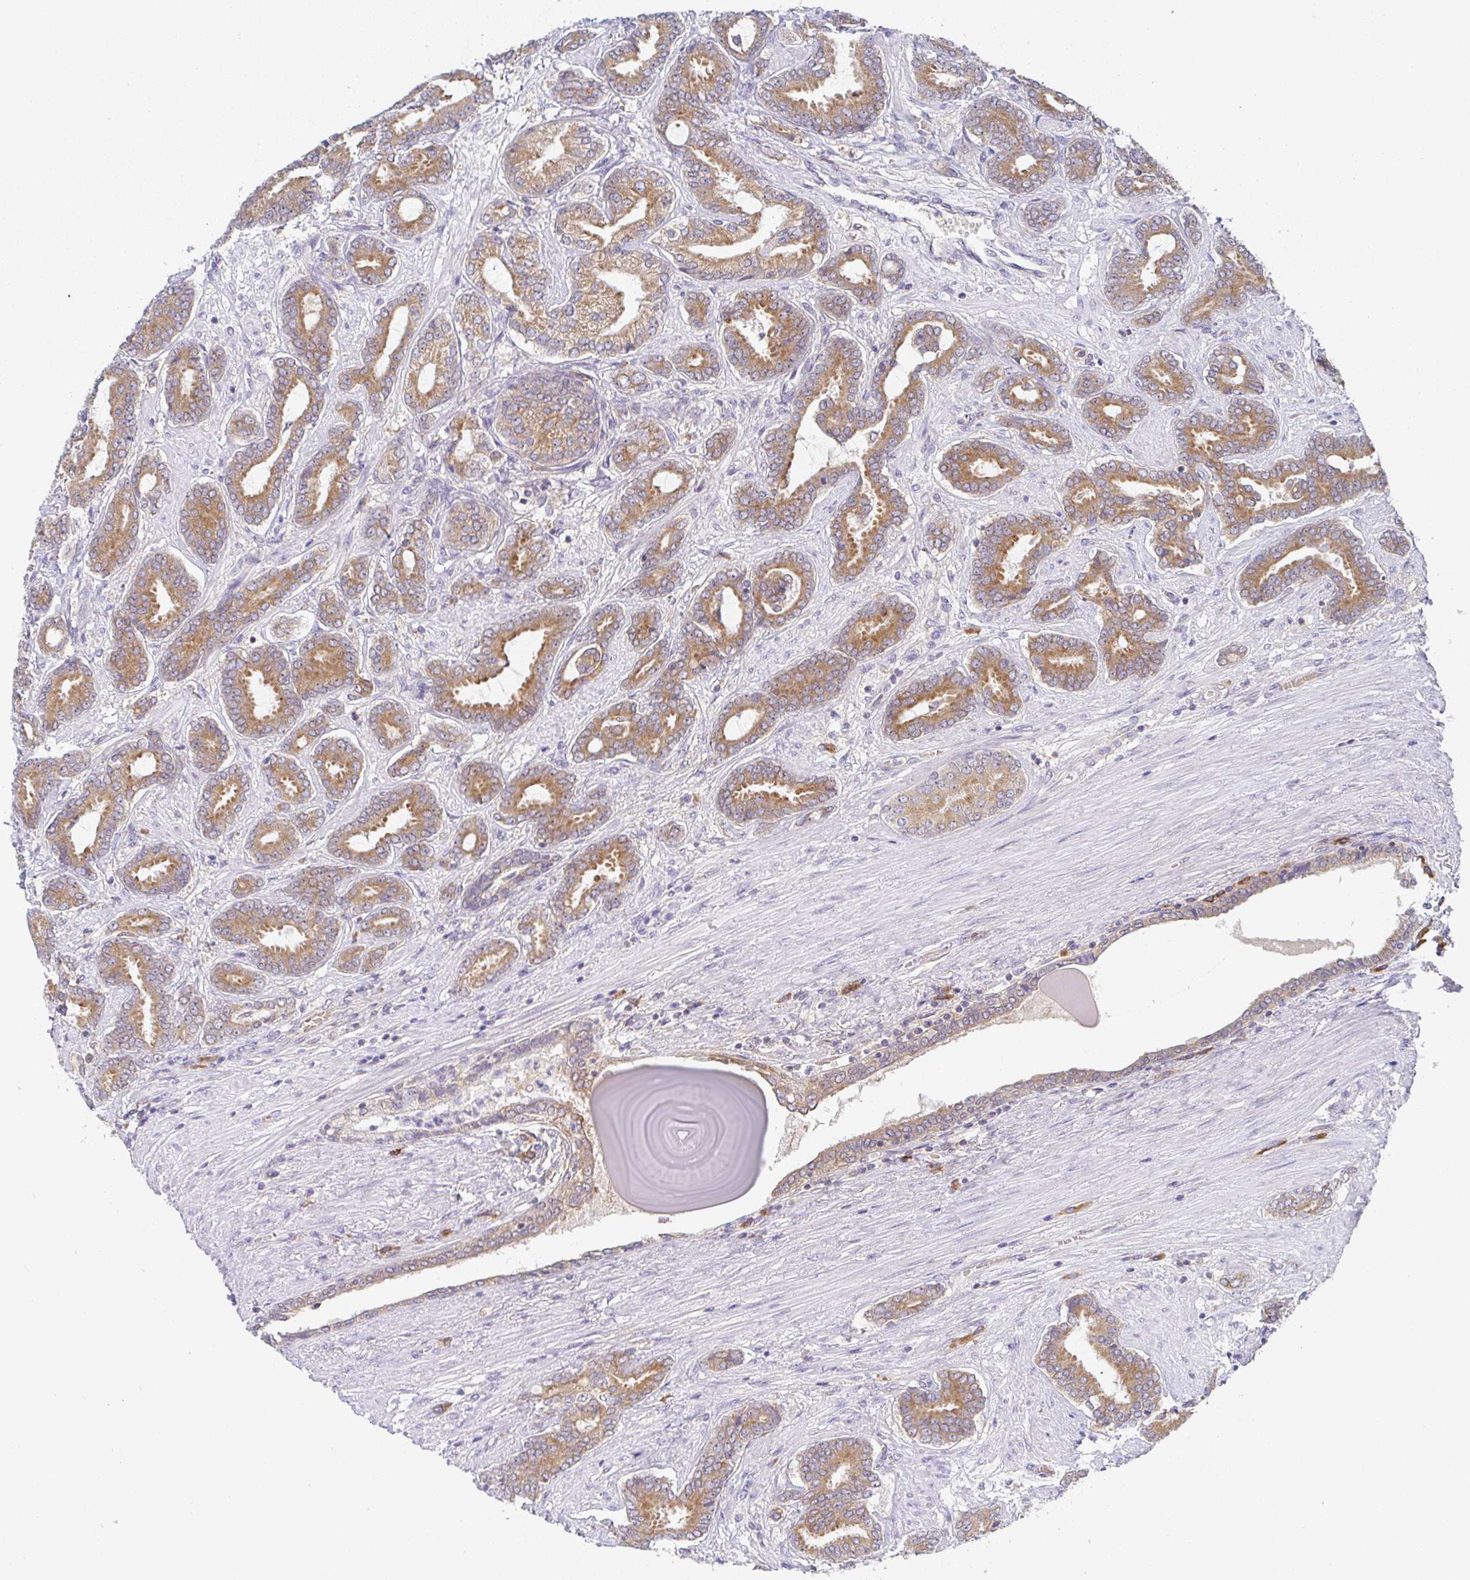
{"staining": {"intensity": "moderate", "quantity": ">75%", "location": "cytoplasmic/membranous"}, "tissue": "prostate cancer", "cell_type": "Tumor cells", "image_type": "cancer", "snomed": [{"axis": "morphology", "description": "Adenocarcinoma, High grade"}, {"axis": "topography", "description": "Prostate"}], "caption": "A brown stain labels moderate cytoplasmic/membranous expression of a protein in prostate cancer tumor cells.", "gene": "DERL2", "patient": {"sex": "male", "age": 62}}